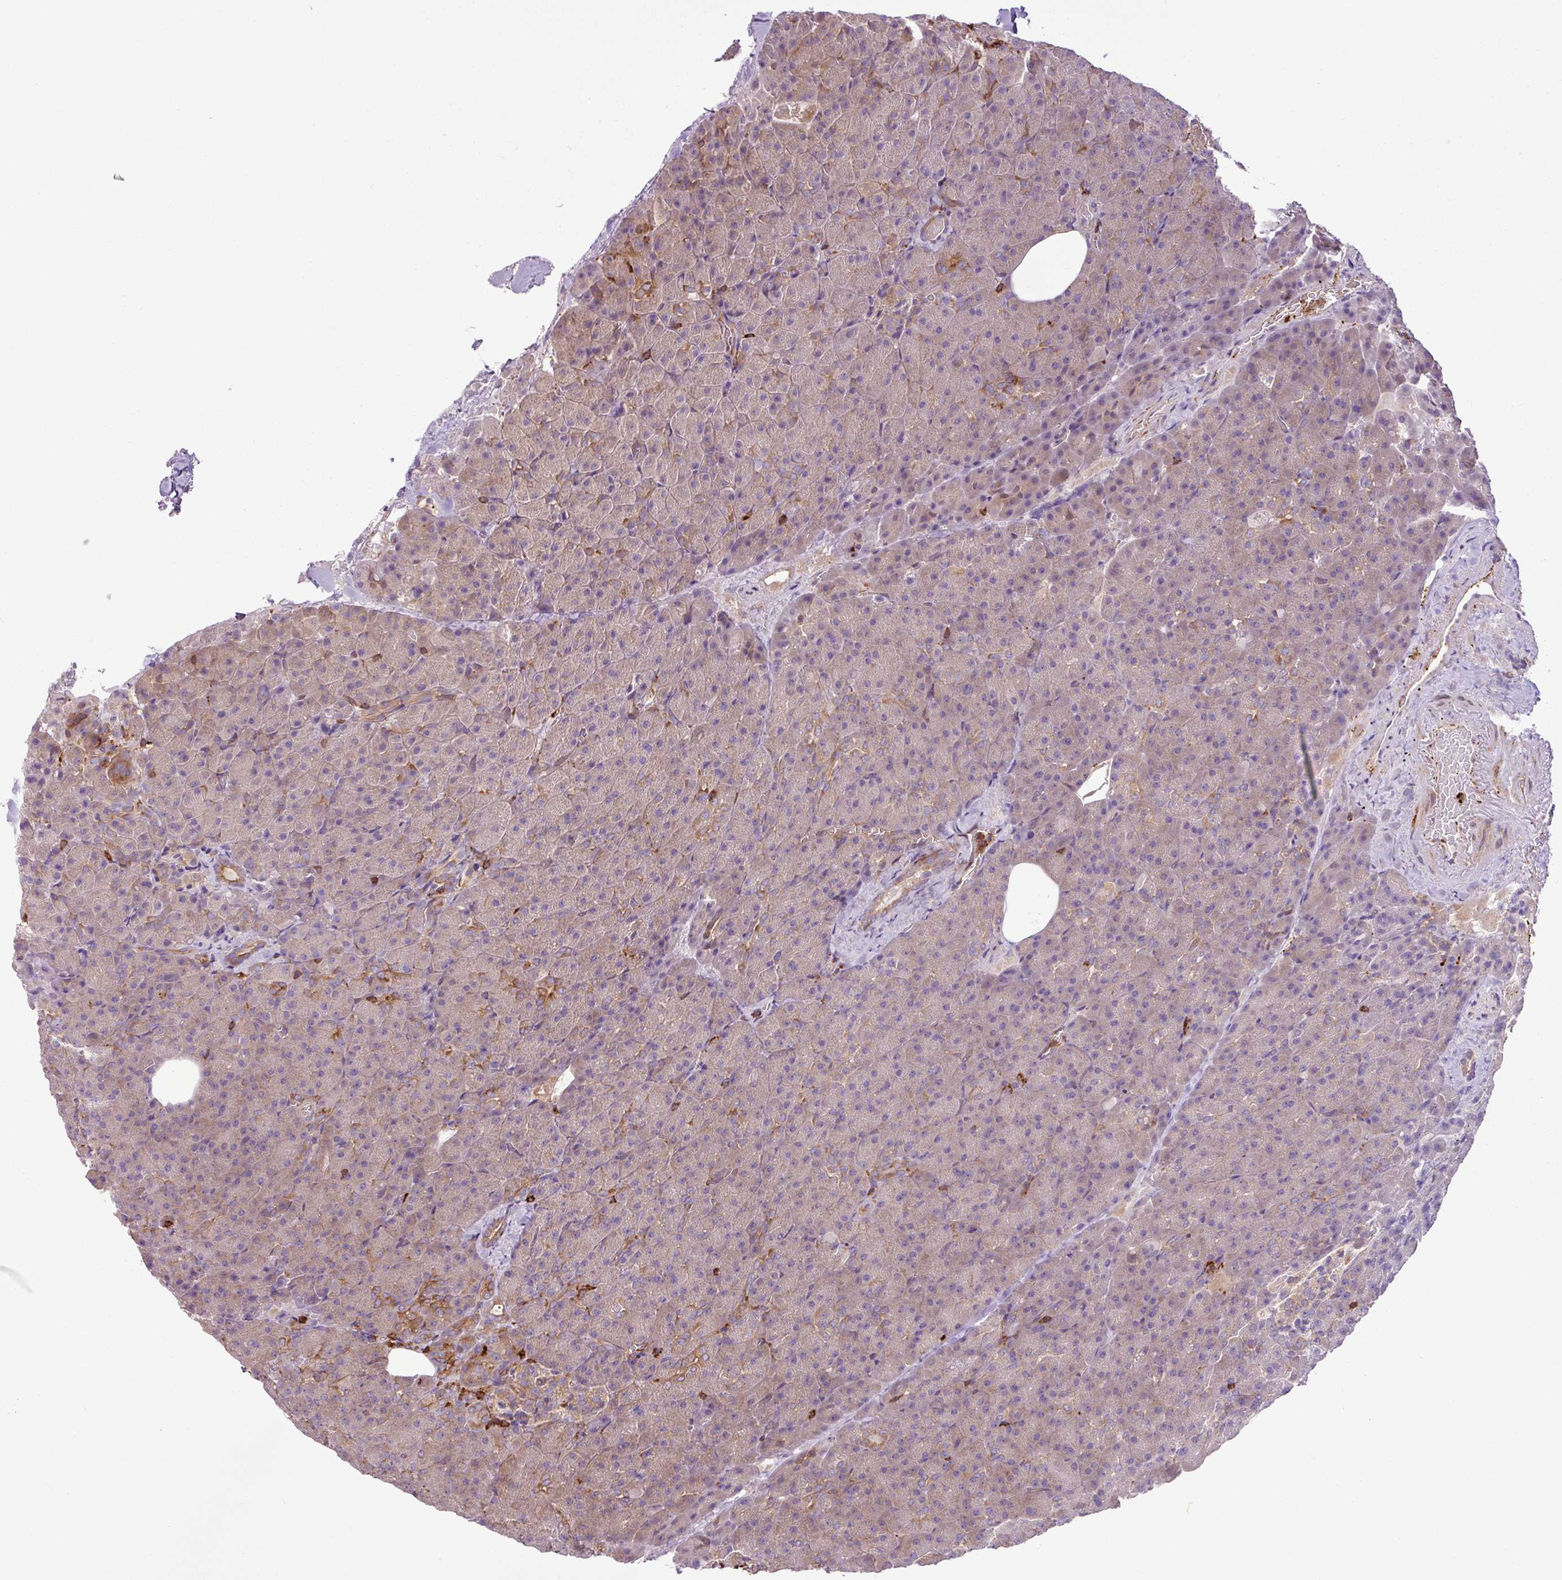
{"staining": {"intensity": "moderate", "quantity": "<25%", "location": "cytoplasmic/membranous"}, "tissue": "pancreas", "cell_type": "Exocrine glandular cells", "image_type": "normal", "snomed": [{"axis": "morphology", "description": "Normal tissue, NOS"}, {"axis": "topography", "description": "Pancreas"}], "caption": "About <25% of exocrine glandular cells in unremarkable human pancreas show moderate cytoplasmic/membranous protein staining as visualized by brown immunohistochemical staining.", "gene": "PGAP6", "patient": {"sex": "female", "age": 74}}